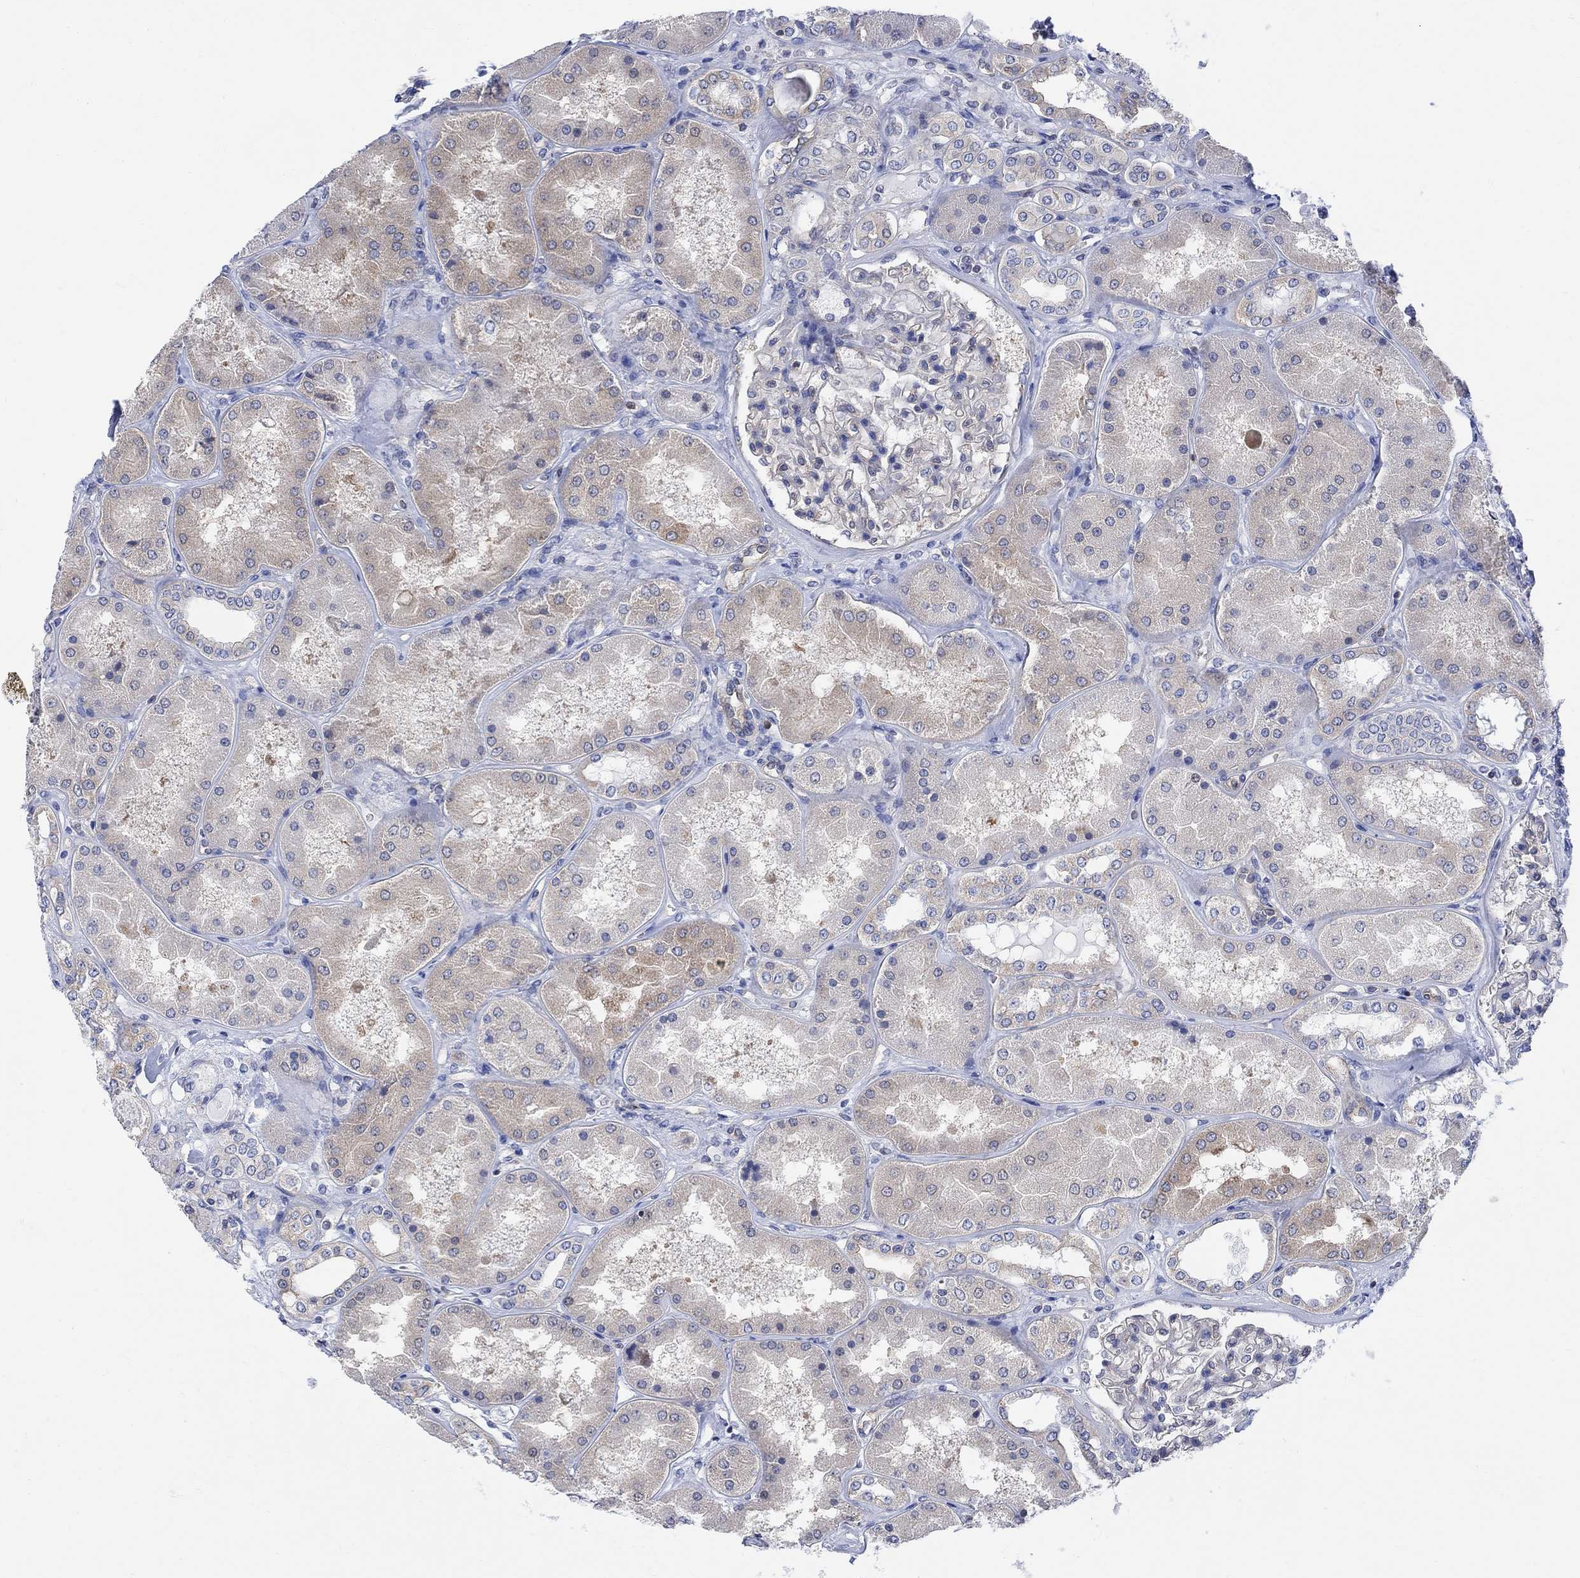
{"staining": {"intensity": "negative", "quantity": "none", "location": "none"}, "tissue": "kidney", "cell_type": "Cells in glomeruli", "image_type": "normal", "snomed": [{"axis": "morphology", "description": "Normal tissue, NOS"}, {"axis": "topography", "description": "Kidney"}], "caption": "This is an immunohistochemistry (IHC) photomicrograph of unremarkable kidney. There is no expression in cells in glomeruli.", "gene": "GBP5", "patient": {"sex": "female", "age": 56}}